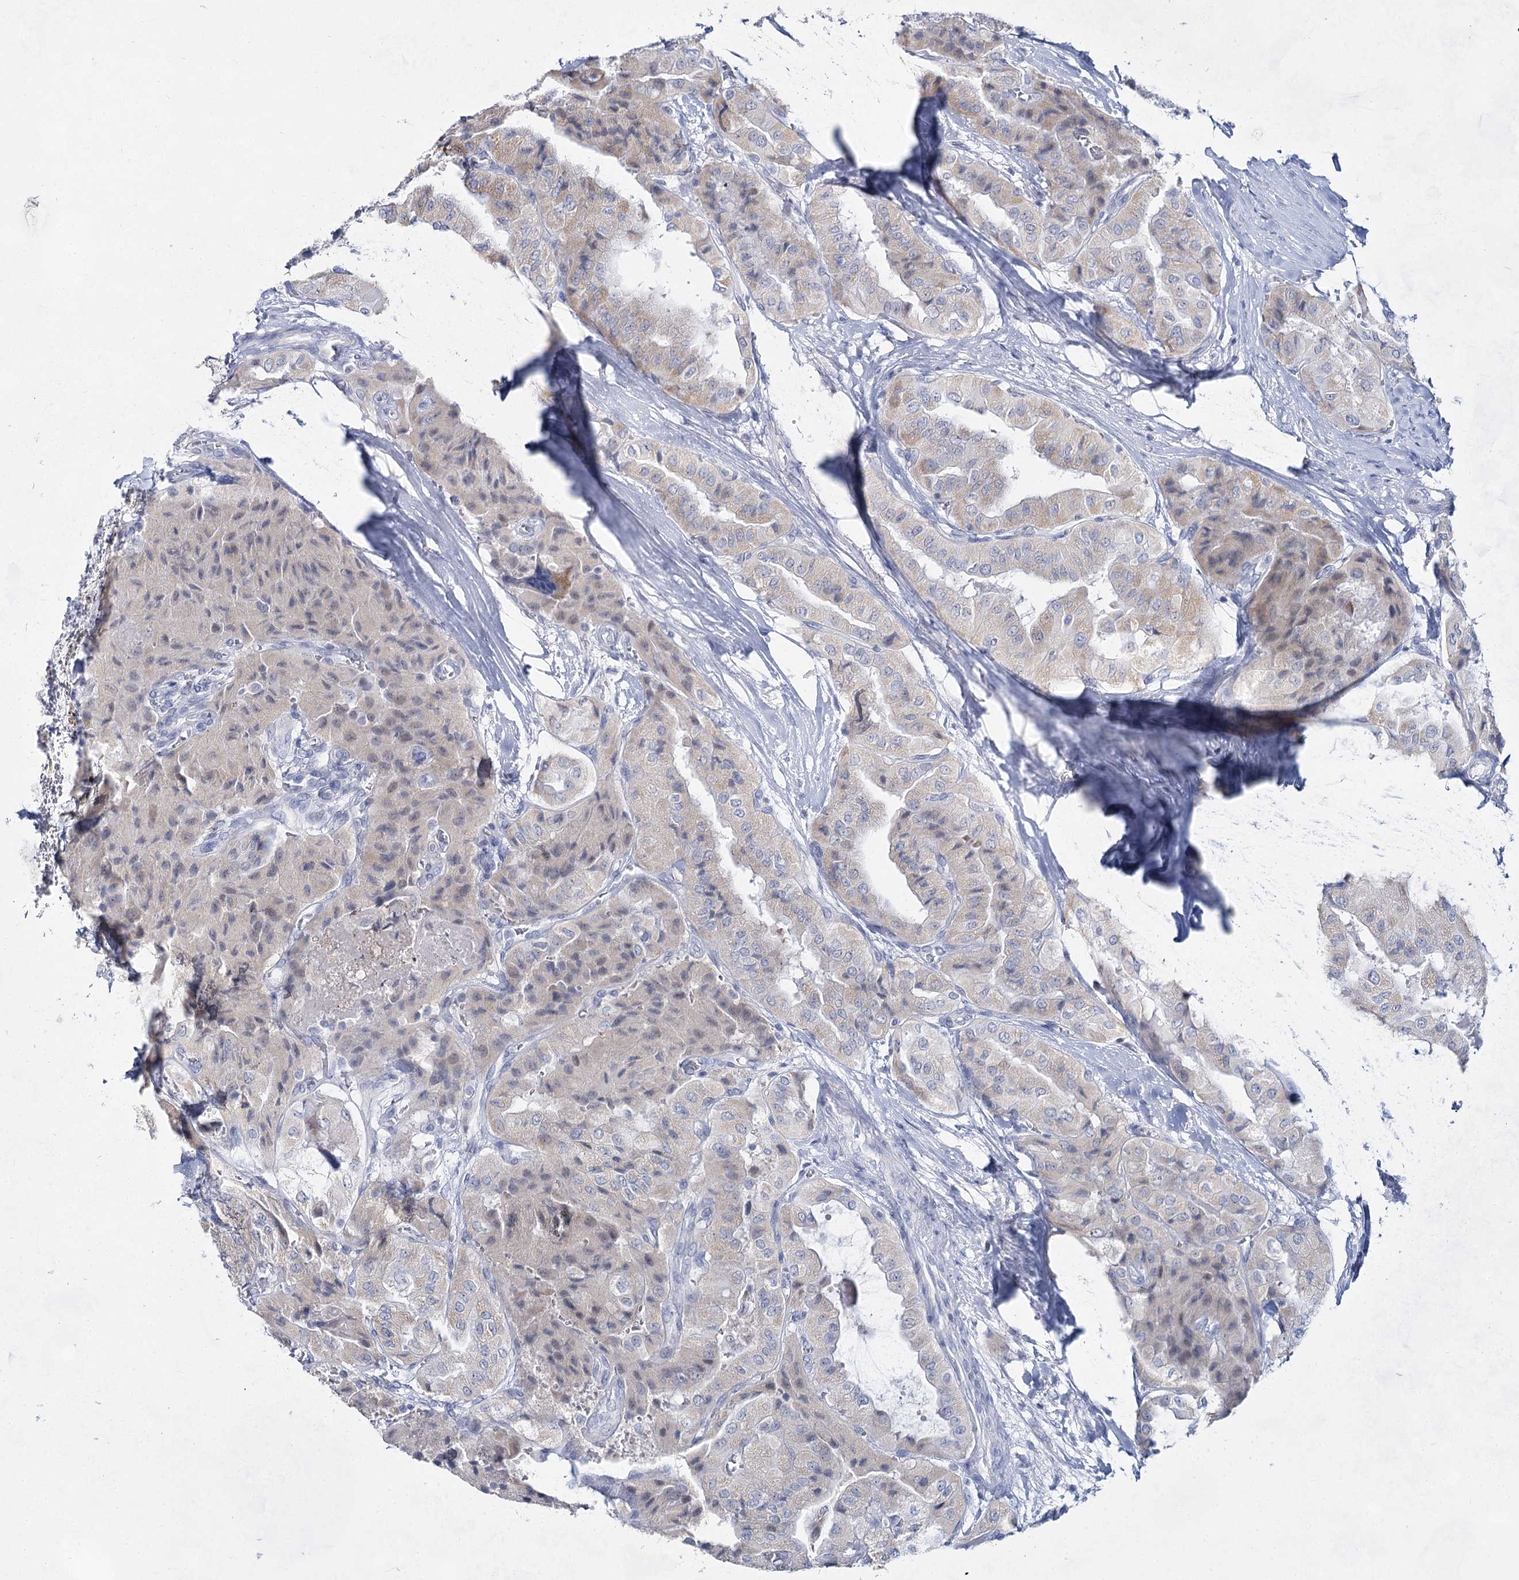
{"staining": {"intensity": "negative", "quantity": "none", "location": "none"}, "tissue": "thyroid cancer", "cell_type": "Tumor cells", "image_type": "cancer", "snomed": [{"axis": "morphology", "description": "Papillary adenocarcinoma, NOS"}, {"axis": "topography", "description": "Thyroid gland"}], "caption": "Immunohistochemical staining of human thyroid cancer (papillary adenocarcinoma) displays no significant staining in tumor cells.", "gene": "BPHL", "patient": {"sex": "female", "age": 59}}